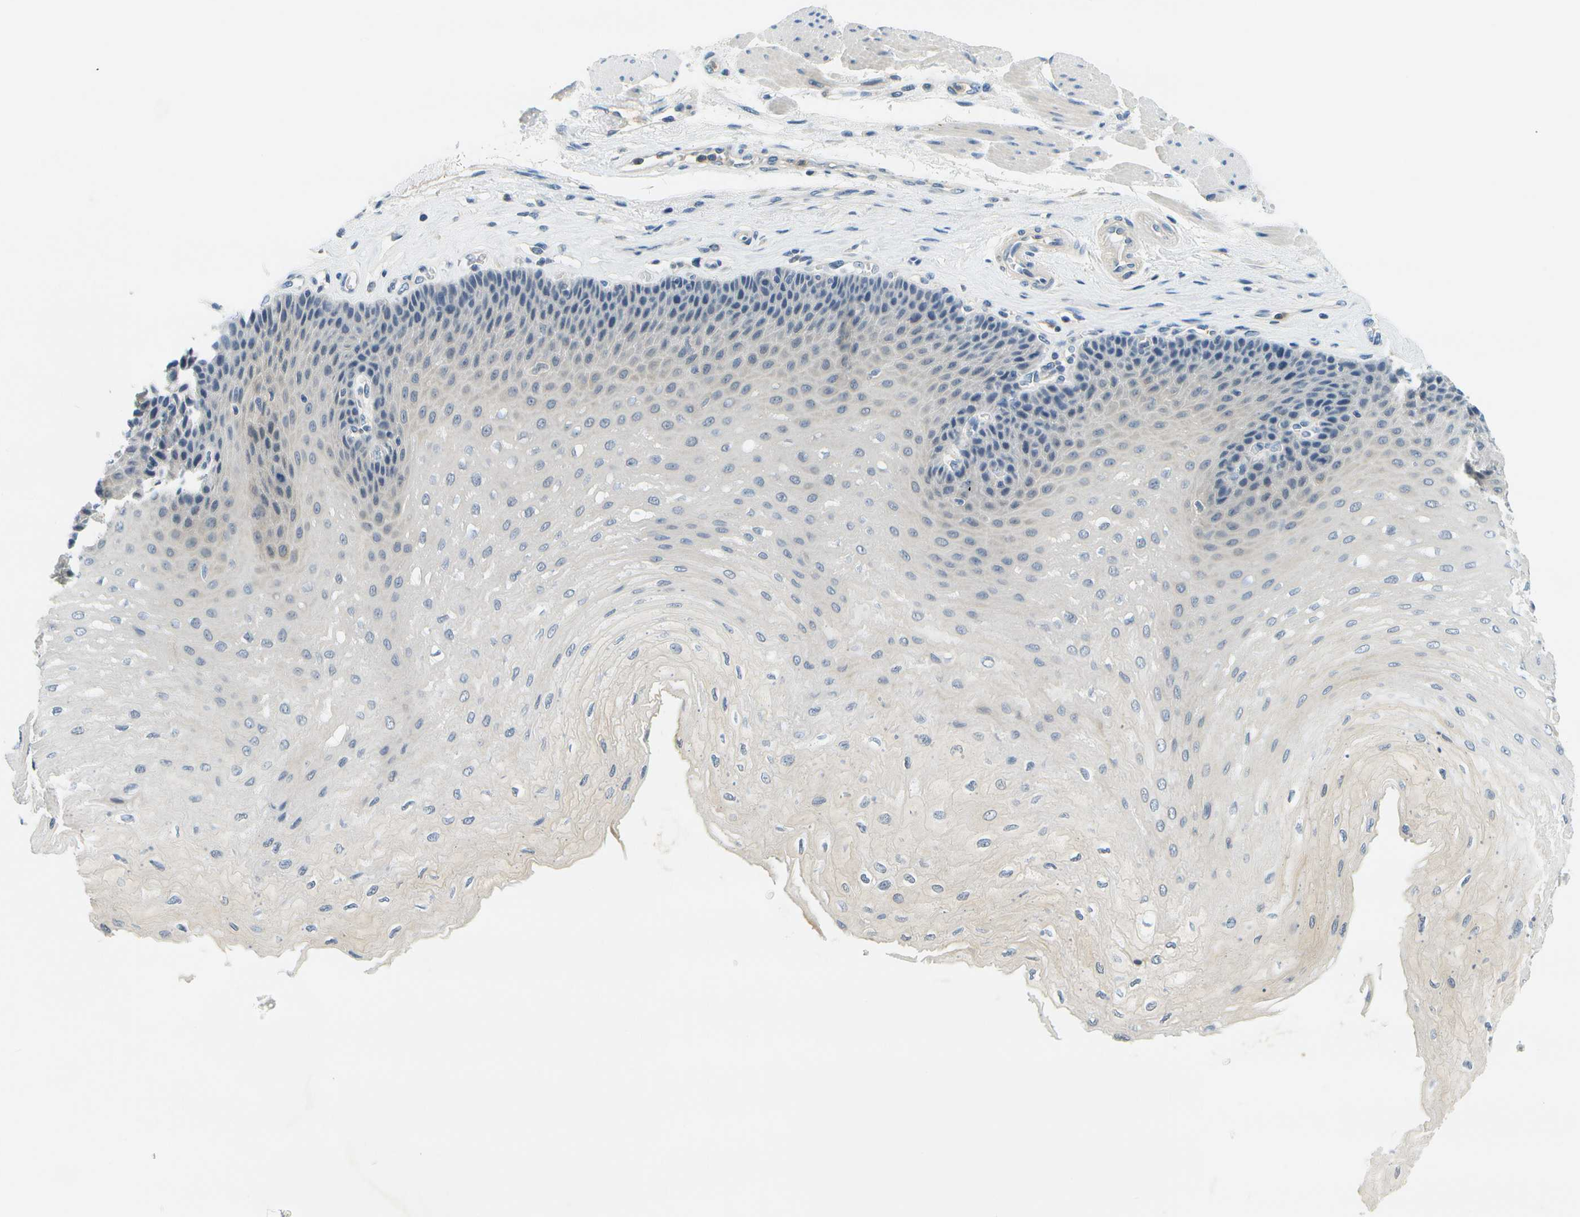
{"staining": {"intensity": "negative", "quantity": "none", "location": "none"}, "tissue": "esophagus", "cell_type": "Squamous epithelial cells", "image_type": "normal", "snomed": [{"axis": "morphology", "description": "Normal tissue, NOS"}, {"axis": "topography", "description": "Esophagus"}], "caption": "Immunohistochemistry of normal esophagus reveals no staining in squamous epithelial cells.", "gene": "RASGRP2", "patient": {"sex": "female", "age": 72}}